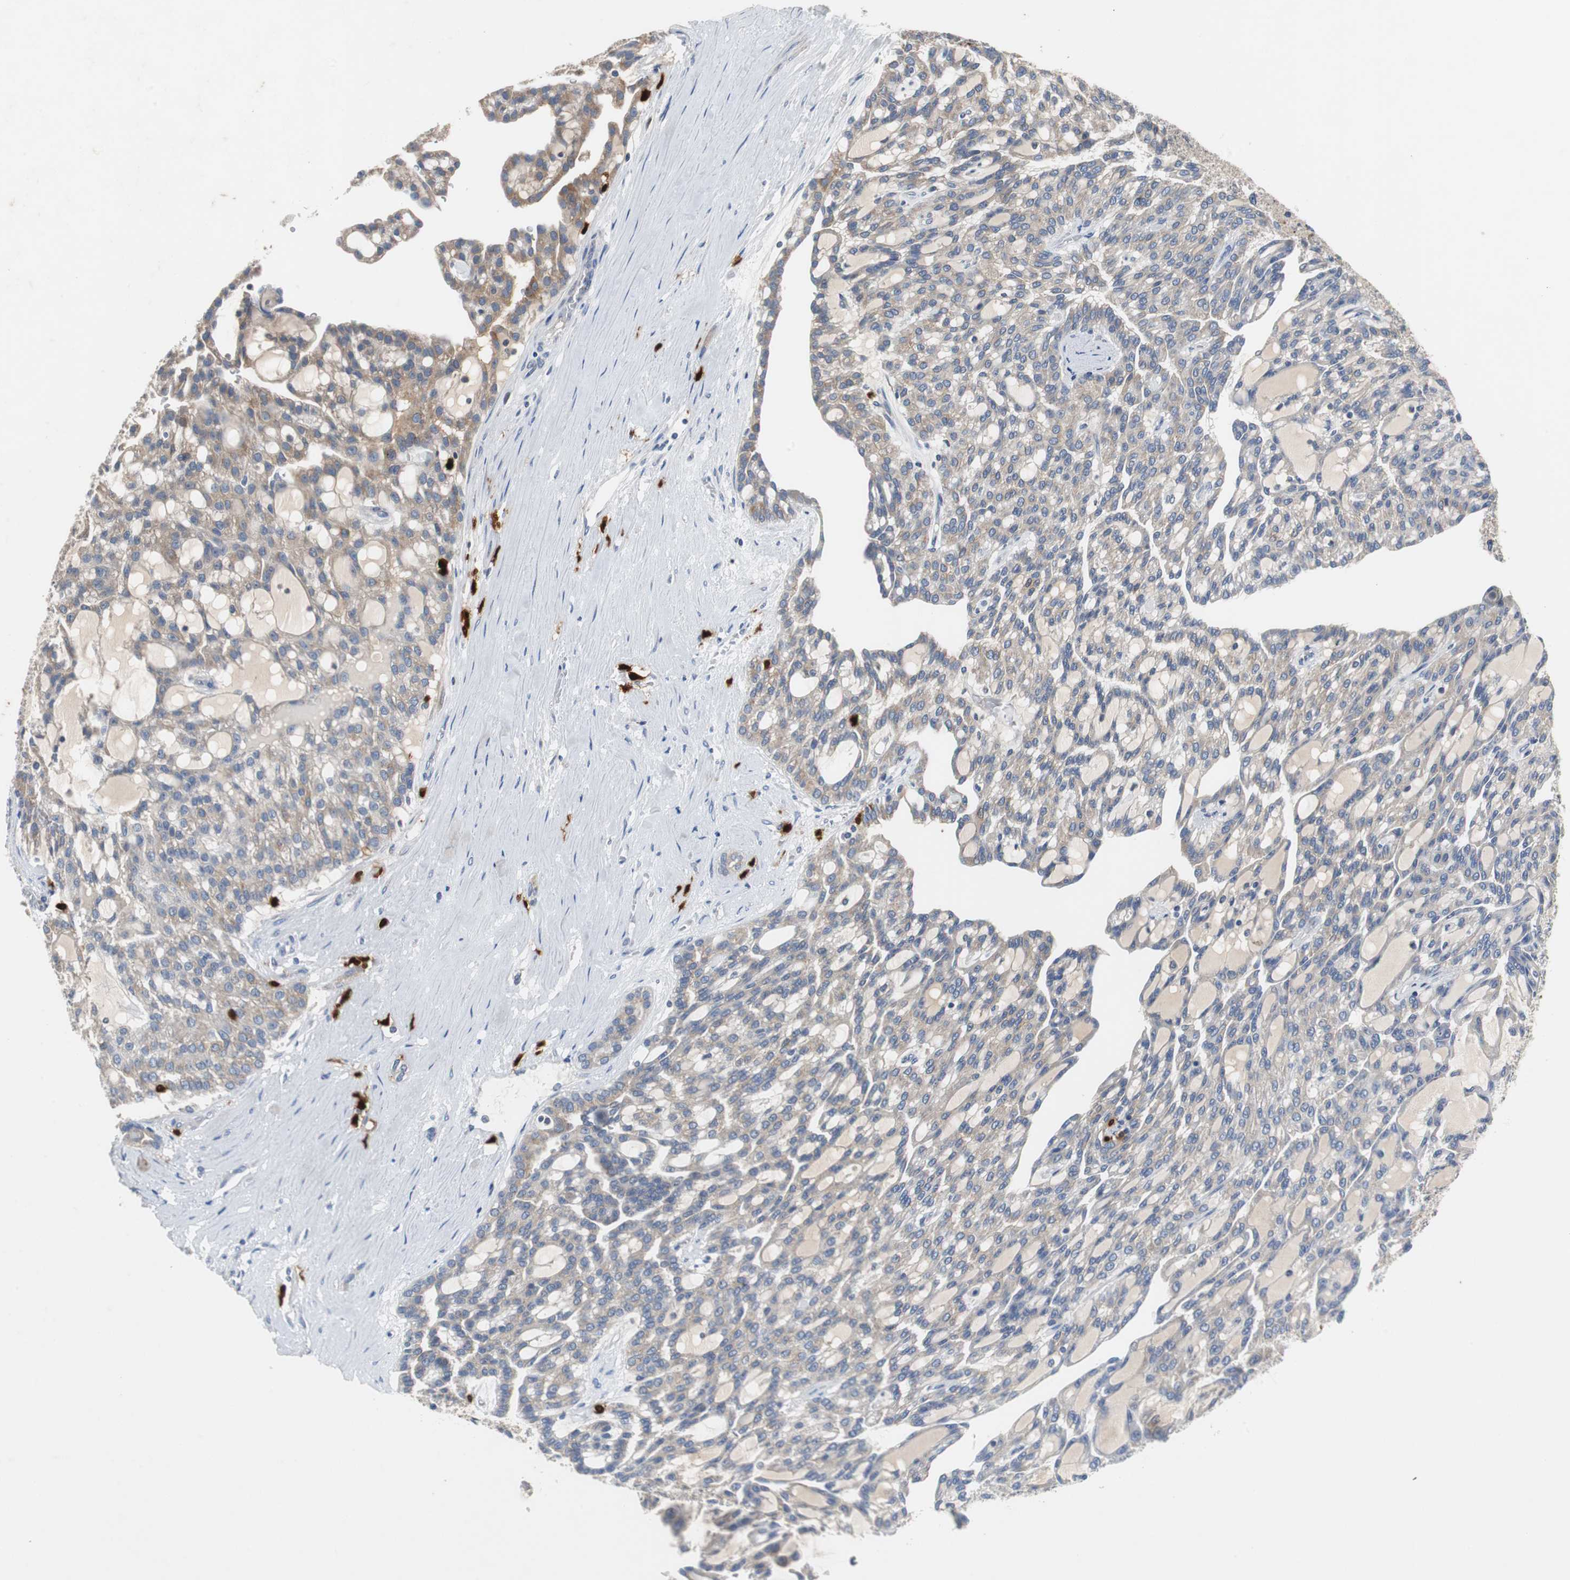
{"staining": {"intensity": "moderate", "quantity": ">75%", "location": "cytoplasmic/membranous"}, "tissue": "renal cancer", "cell_type": "Tumor cells", "image_type": "cancer", "snomed": [{"axis": "morphology", "description": "Adenocarcinoma, NOS"}, {"axis": "topography", "description": "Kidney"}], "caption": "Human renal adenocarcinoma stained with a protein marker reveals moderate staining in tumor cells.", "gene": "CALB2", "patient": {"sex": "male", "age": 63}}